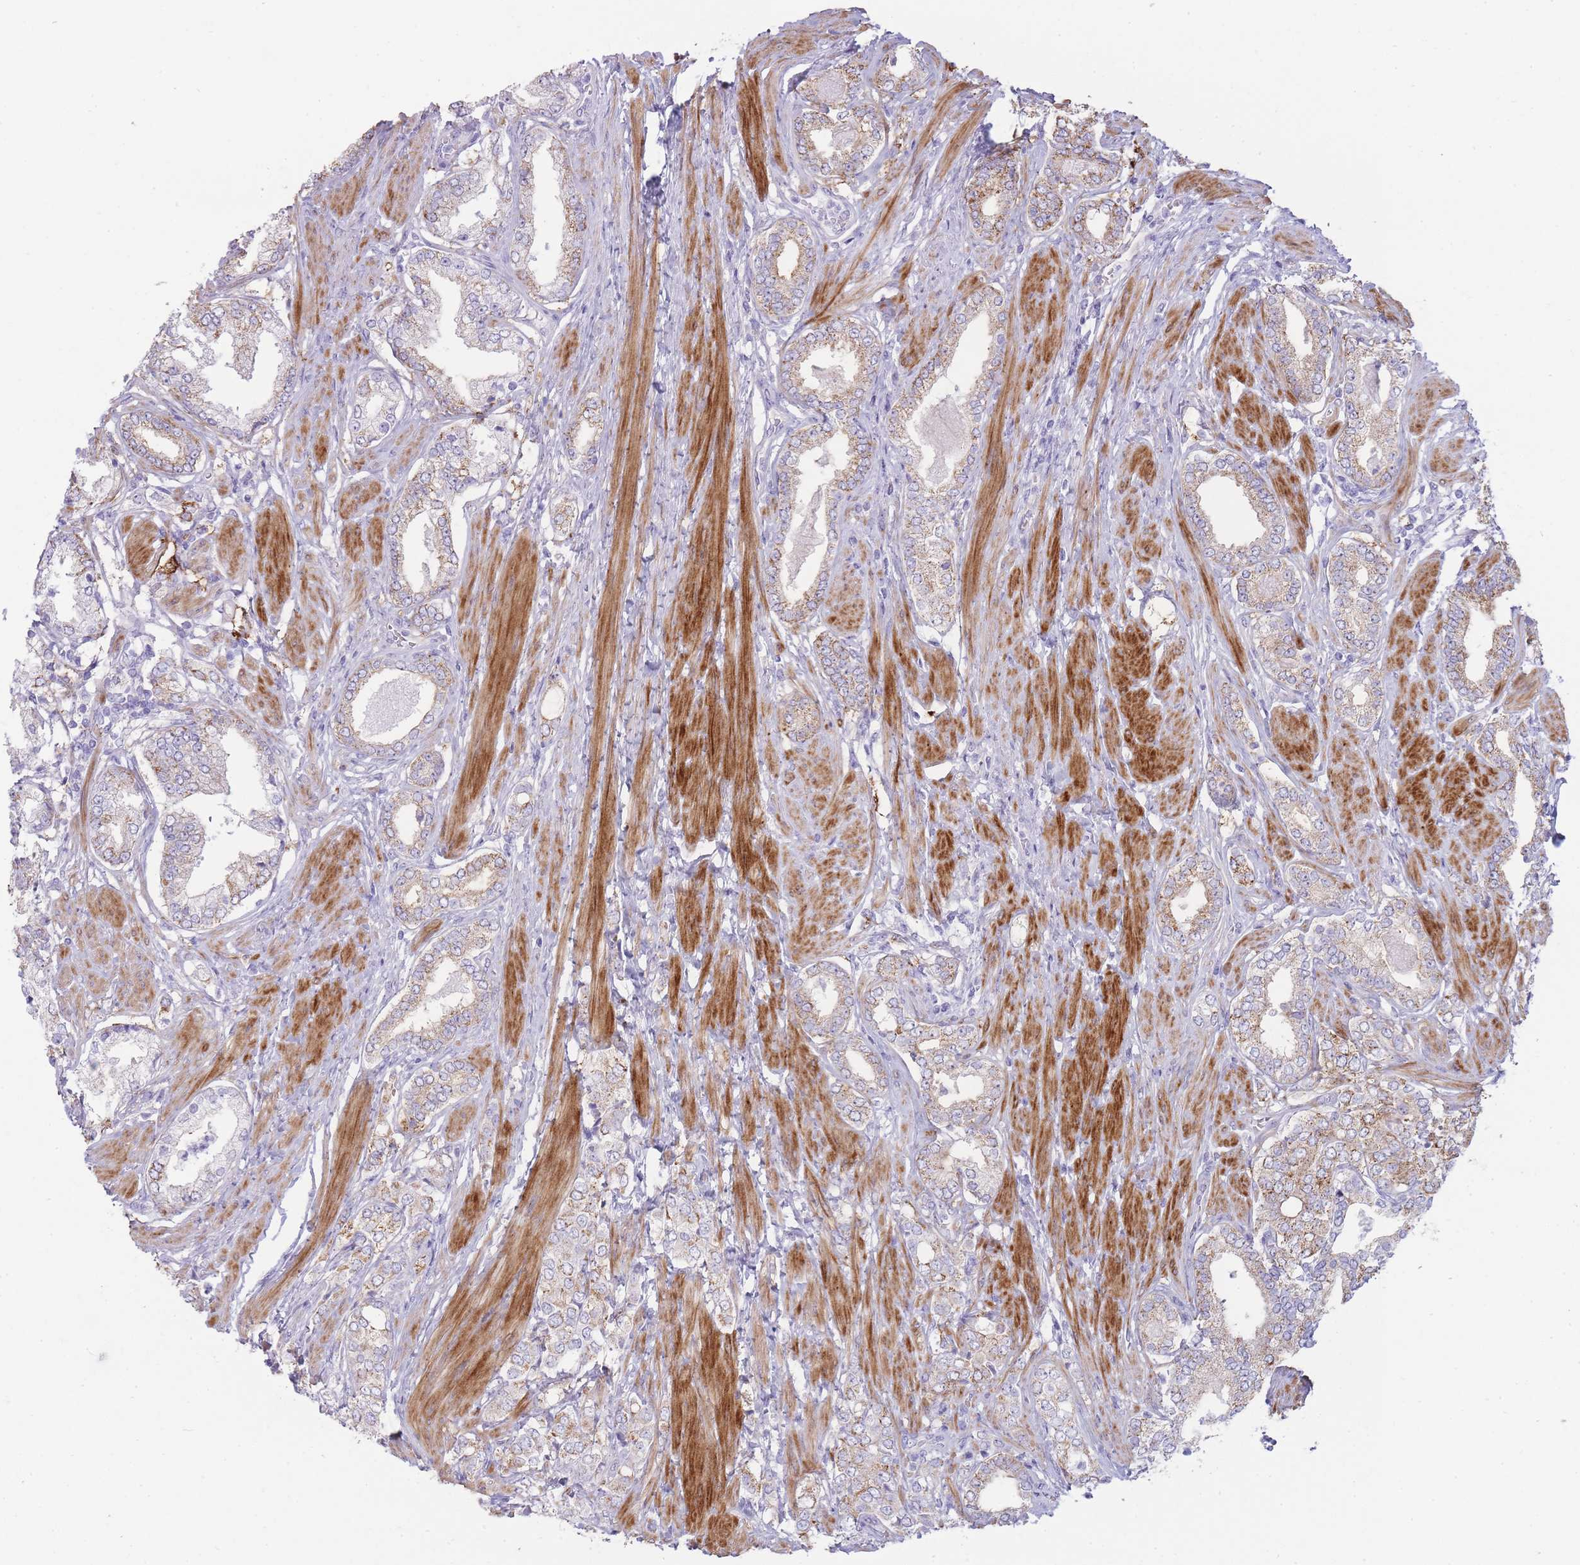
{"staining": {"intensity": "moderate", "quantity": "25%-75%", "location": "cytoplasmic/membranous"}, "tissue": "prostate cancer", "cell_type": "Tumor cells", "image_type": "cancer", "snomed": [{"axis": "morphology", "description": "Adenocarcinoma, High grade"}, {"axis": "topography", "description": "Prostate"}], "caption": "Protein analysis of prostate cancer tissue displays moderate cytoplasmic/membranous staining in about 25%-75% of tumor cells. Immunohistochemistry (ihc) stains the protein of interest in brown and the nuclei are stained blue.", "gene": "UTP14A", "patient": {"sex": "male", "age": 71}}